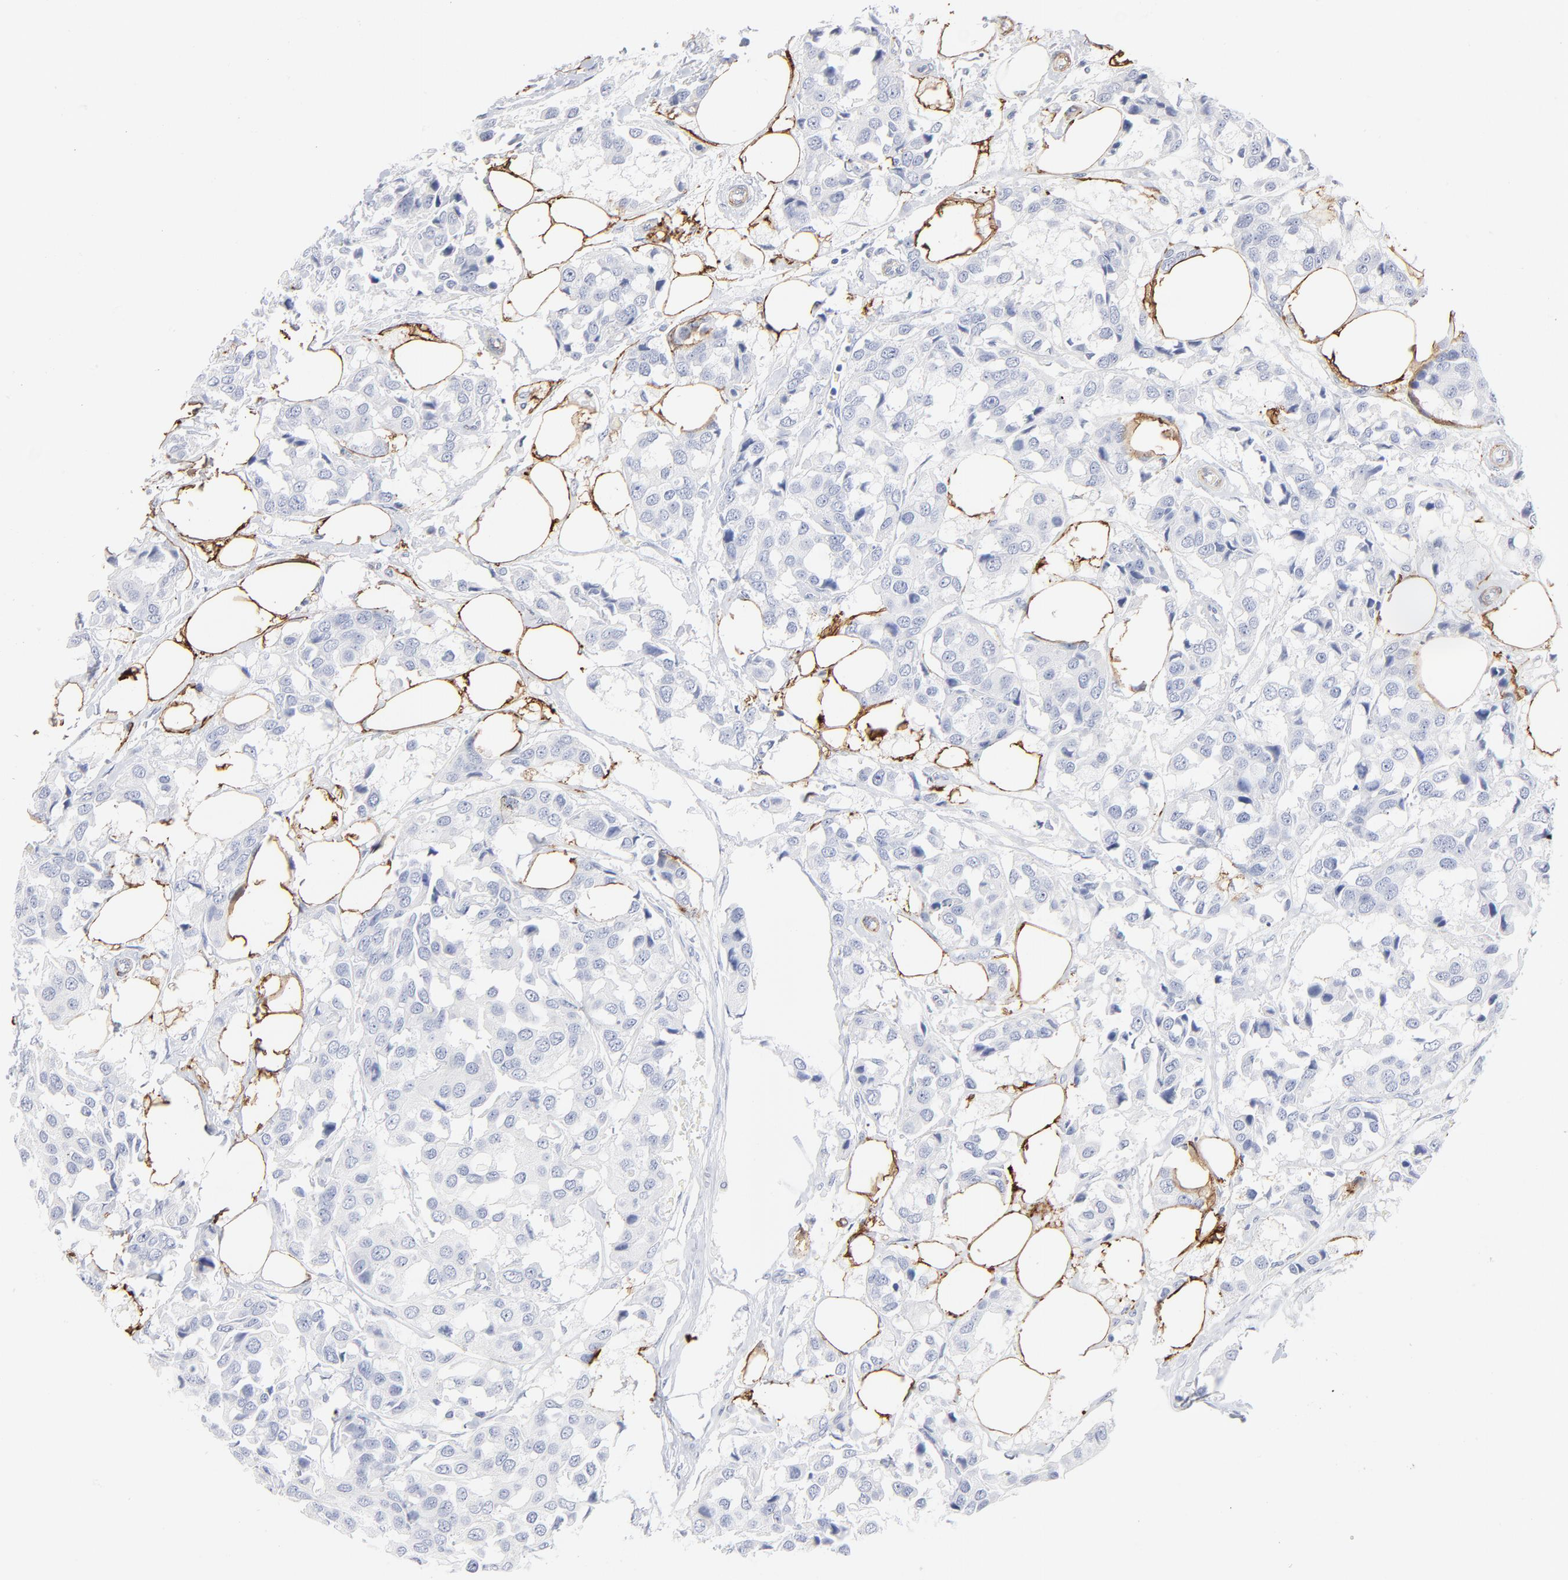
{"staining": {"intensity": "negative", "quantity": "none", "location": "none"}, "tissue": "breast cancer", "cell_type": "Tumor cells", "image_type": "cancer", "snomed": [{"axis": "morphology", "description": "Duct carcinoma"}, {"axis": "topography", "description": "Breast"}], "caption": "IHC micrograph of neoplastic tissue: breast invasive ductal carcinoma stained with DAB (3,3'-diaminobenzidine) demonstrates no significant protein expression in tumor cells.", "gene": "AGTR1", "patient": {"sex": "female", "age": 80}}